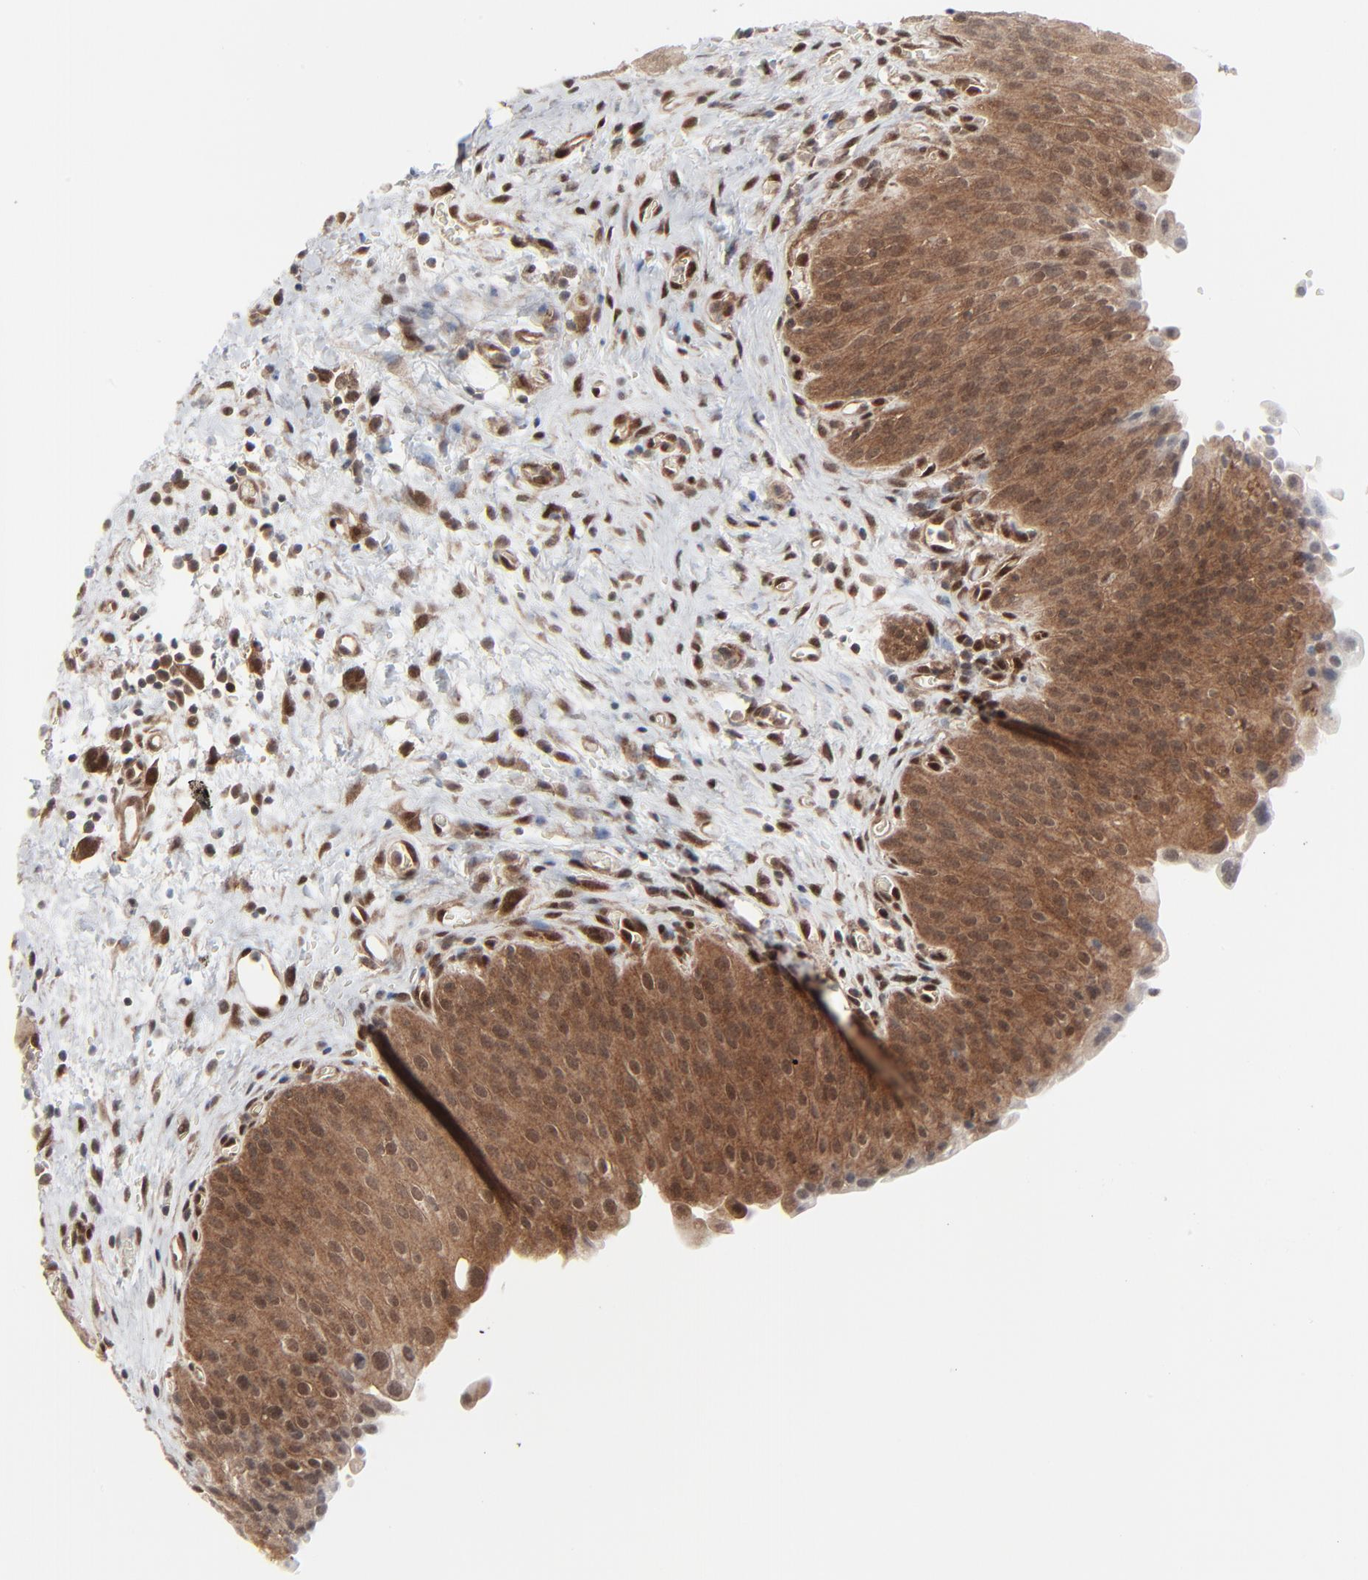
{"staining": {"intensity": "strong", "quantity": ">75%", "location": "cytoplasmic/membranous"}, "tissue": "urinary bladder", "cell_type": "Urothelial cells", "image_type": "normal", "snomed": [{"axis": "morphology", "description": "Normal tissue, NOS"}, {"axis": "morphology", "description": "Dysplasia, NOS"}, {"axis": "topography", "description": "Urinary bladder"}], "caption": "A brown stain labels strong cytoplasmic/membranous staining of a protein in urothelial cells of benign urinary bladder.", "gene": "AKT1", "patient": {"sex": "male", "age": 35}}